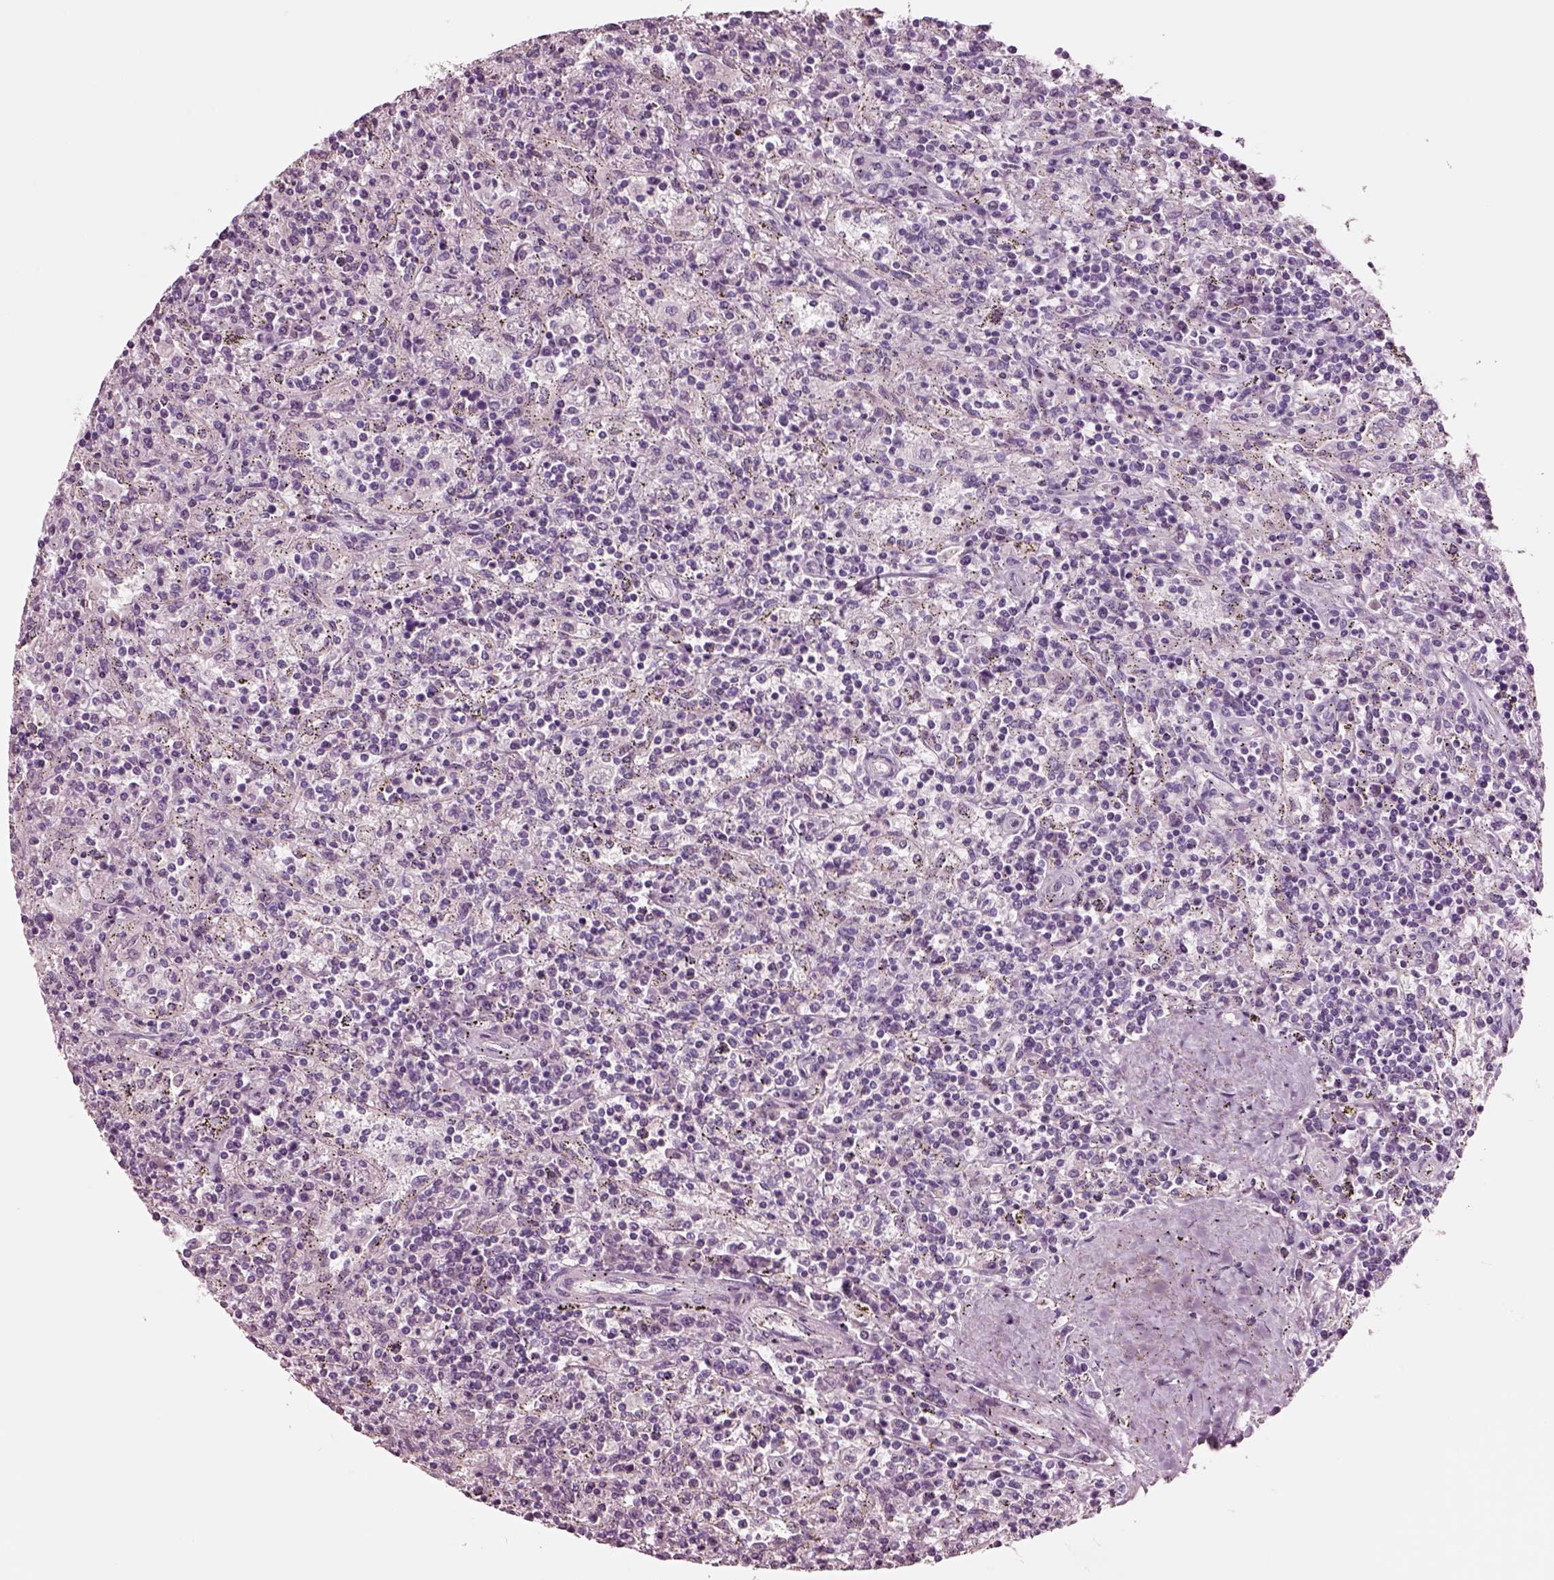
{"staining": {"intensity": "negative", "quantity": "none", "location": "none"}, "tissue": "lymphoma", "cell_type": "Tumor cells", "image_type": "cancer", "snomed": [{"axis": "morphology", "description": "Malignant lymphoma, non-Hodgkin's type, Low grade"}, {"axis": "topography", "description": "Spleen"}], "caption": "Micrograph shows no protein staining in tumor cells of malignant lymphoma, non-Hodgkin's type (low-grade) tissue.", "gene": "NMRK2", "patient": {"sex": "male", "age": 62}}